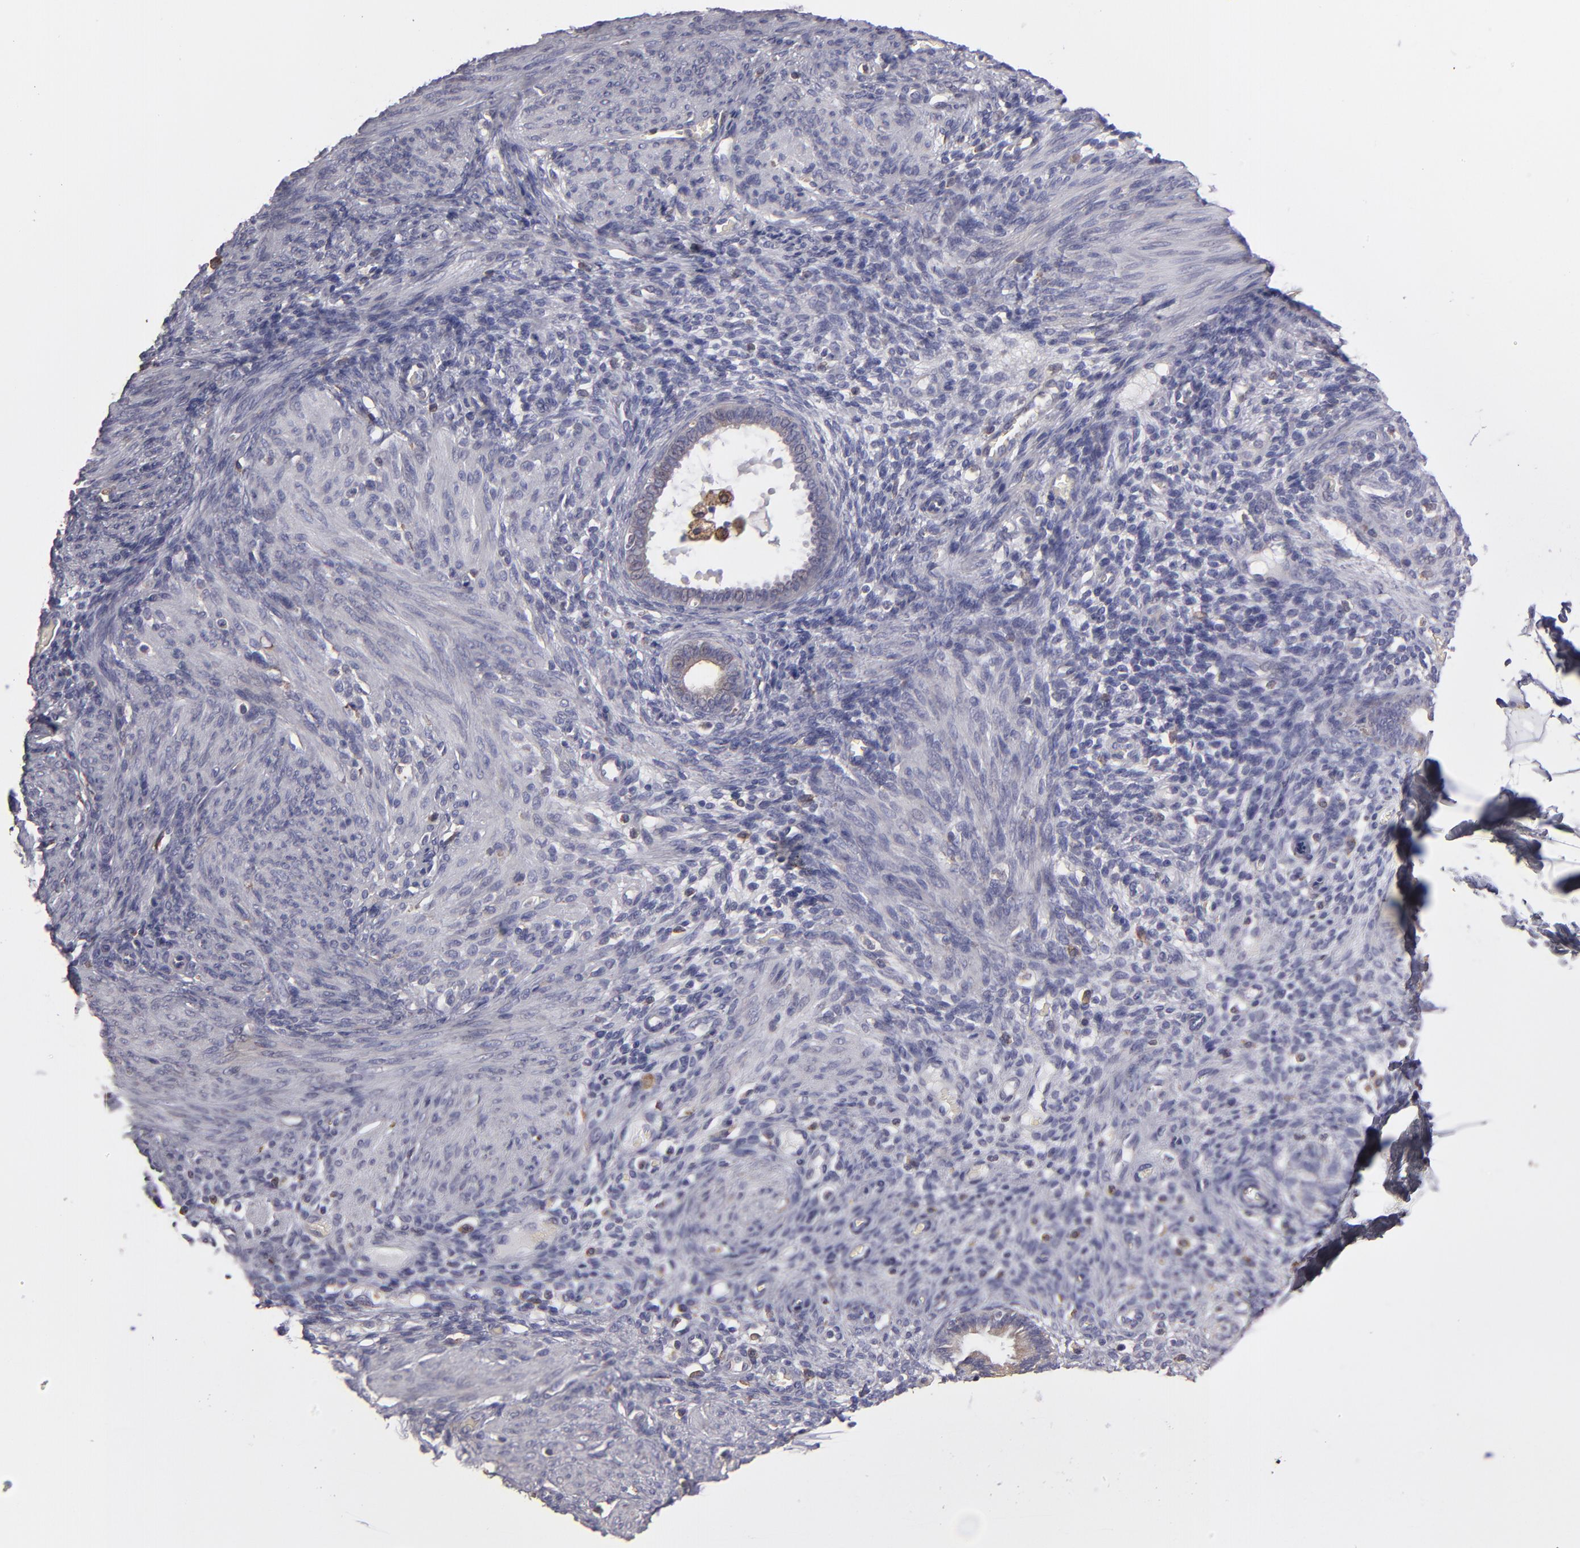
{"staining": {"intensity": "negative", "quantity": "none", "location": "none"}, "tissue": "endometrium", "cell_type": "Cells in endometrial stroma", "image_type": "normal", "snomed": [{"axis": "morphology", "description": "Normal tissue, NOS"}, {"axis": "topography", "description": "Endometrium"}], "caption": "DAB immunohistochemical staining of benign endometrium reveals no significant staining in cells in endometrial stroma. The staining is performed using DAB brown chromogen with nuclei counter-stained in using hematoxylin.", "gene": "CALR", "patient": {"sex": "female", "age": 72}}